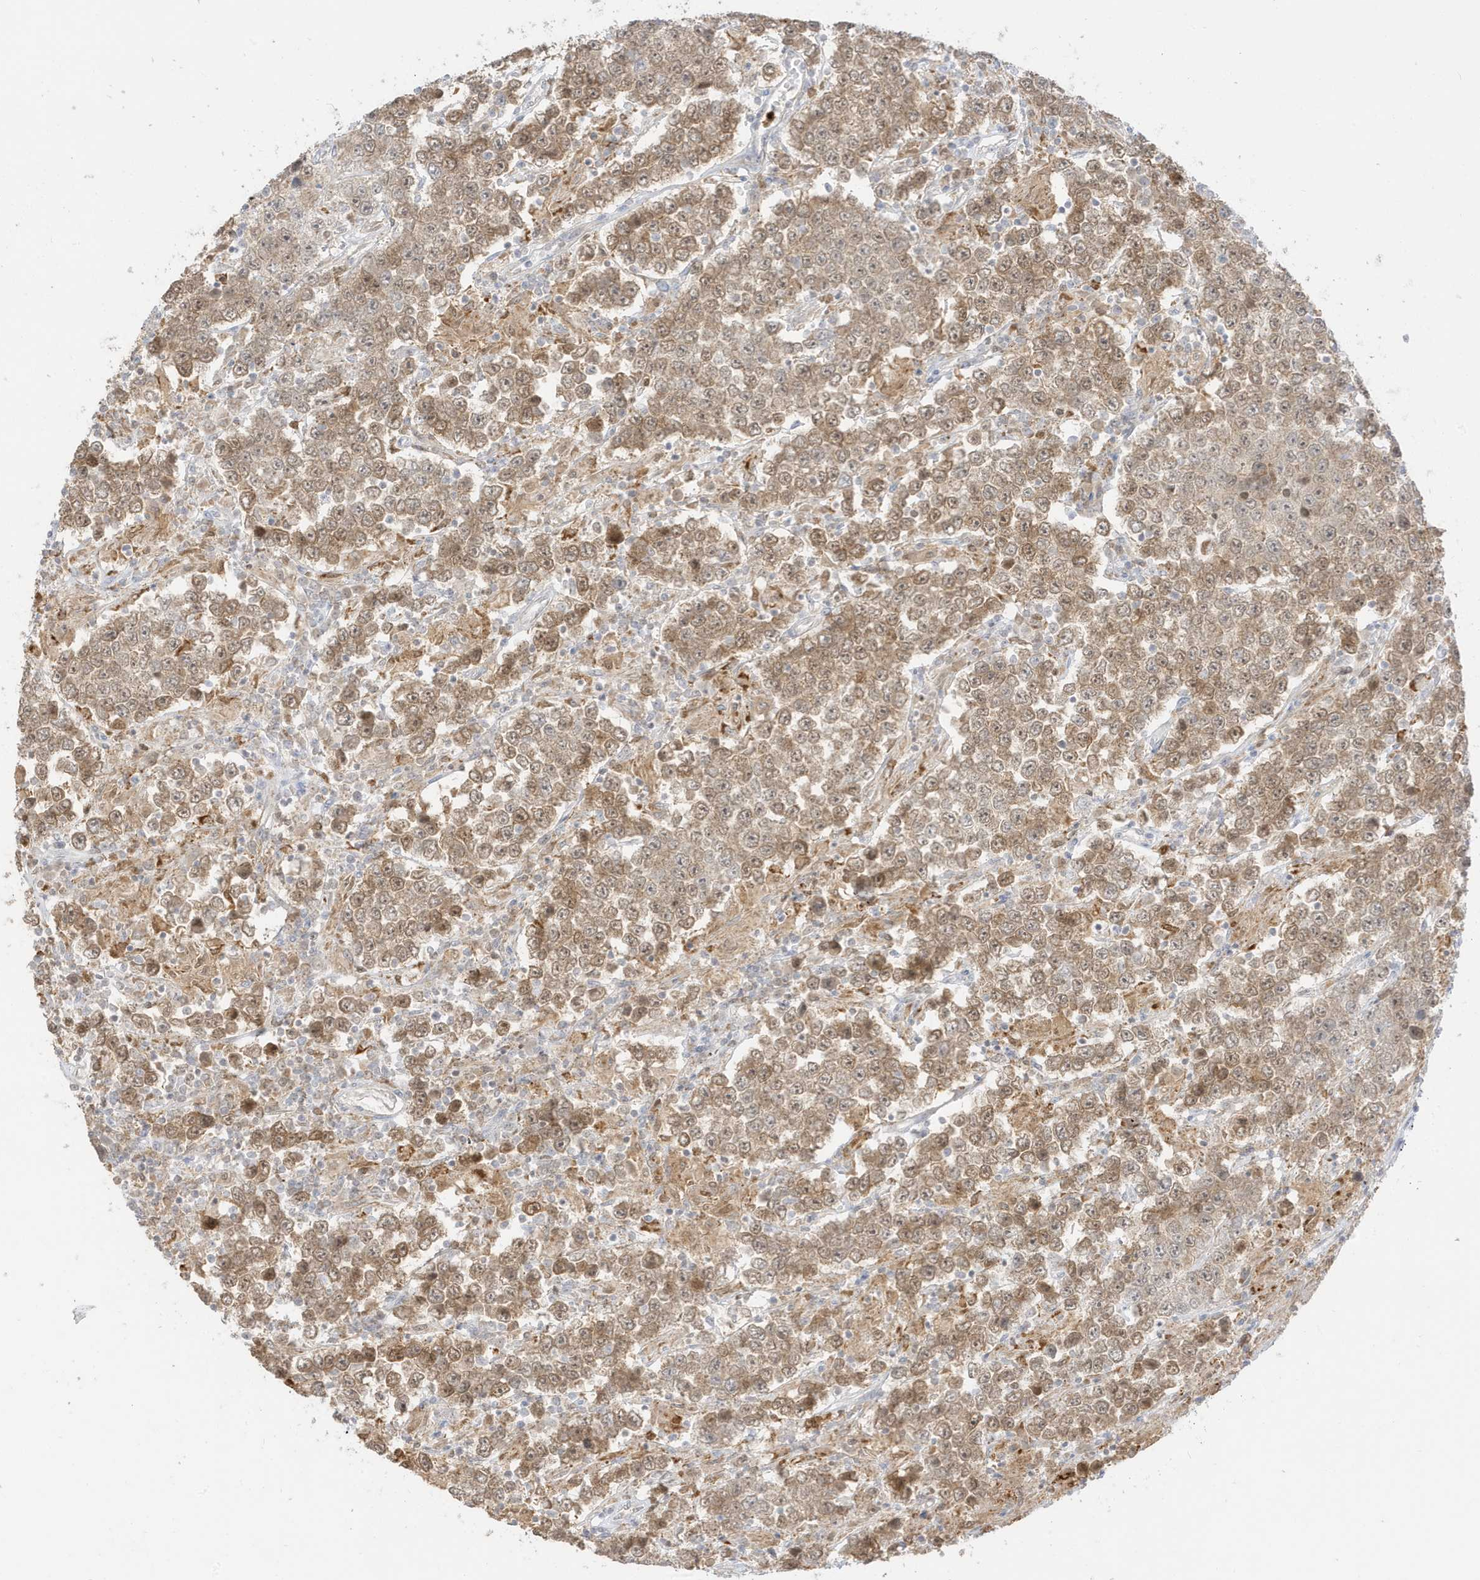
{"staining": {"intensity": "moderate", "quantity": ">75%", "location": "cytoplasmic/membranous,nuclear"}, "tissue": "testis cancer", "cell_type": "Tumor cells", "image_type": "cancer", "snomed": [{"axis": "morphology", "description": "Normal tissue, NOS"}, {"axis": "morphology", "description": "Urothelial carcinoma, High grade"}, {"axis": "morphology", "description": "Seminoma, NOS"}, {"axis": "morphology", "description": "Carcinoma, Embryonal, NOS"}, {"axis": "topography", "description": "Urinary bladder"}, {"axis": "topography", "description": "Testis"}], "caption": "A histopathology image of testis seminoma stained for a protein shows moderate cytoplasmic/membranous and nuclear brown staining in tumor cells.", "gene": "GCA", "patient": {"sex": "male", "age": 41}}